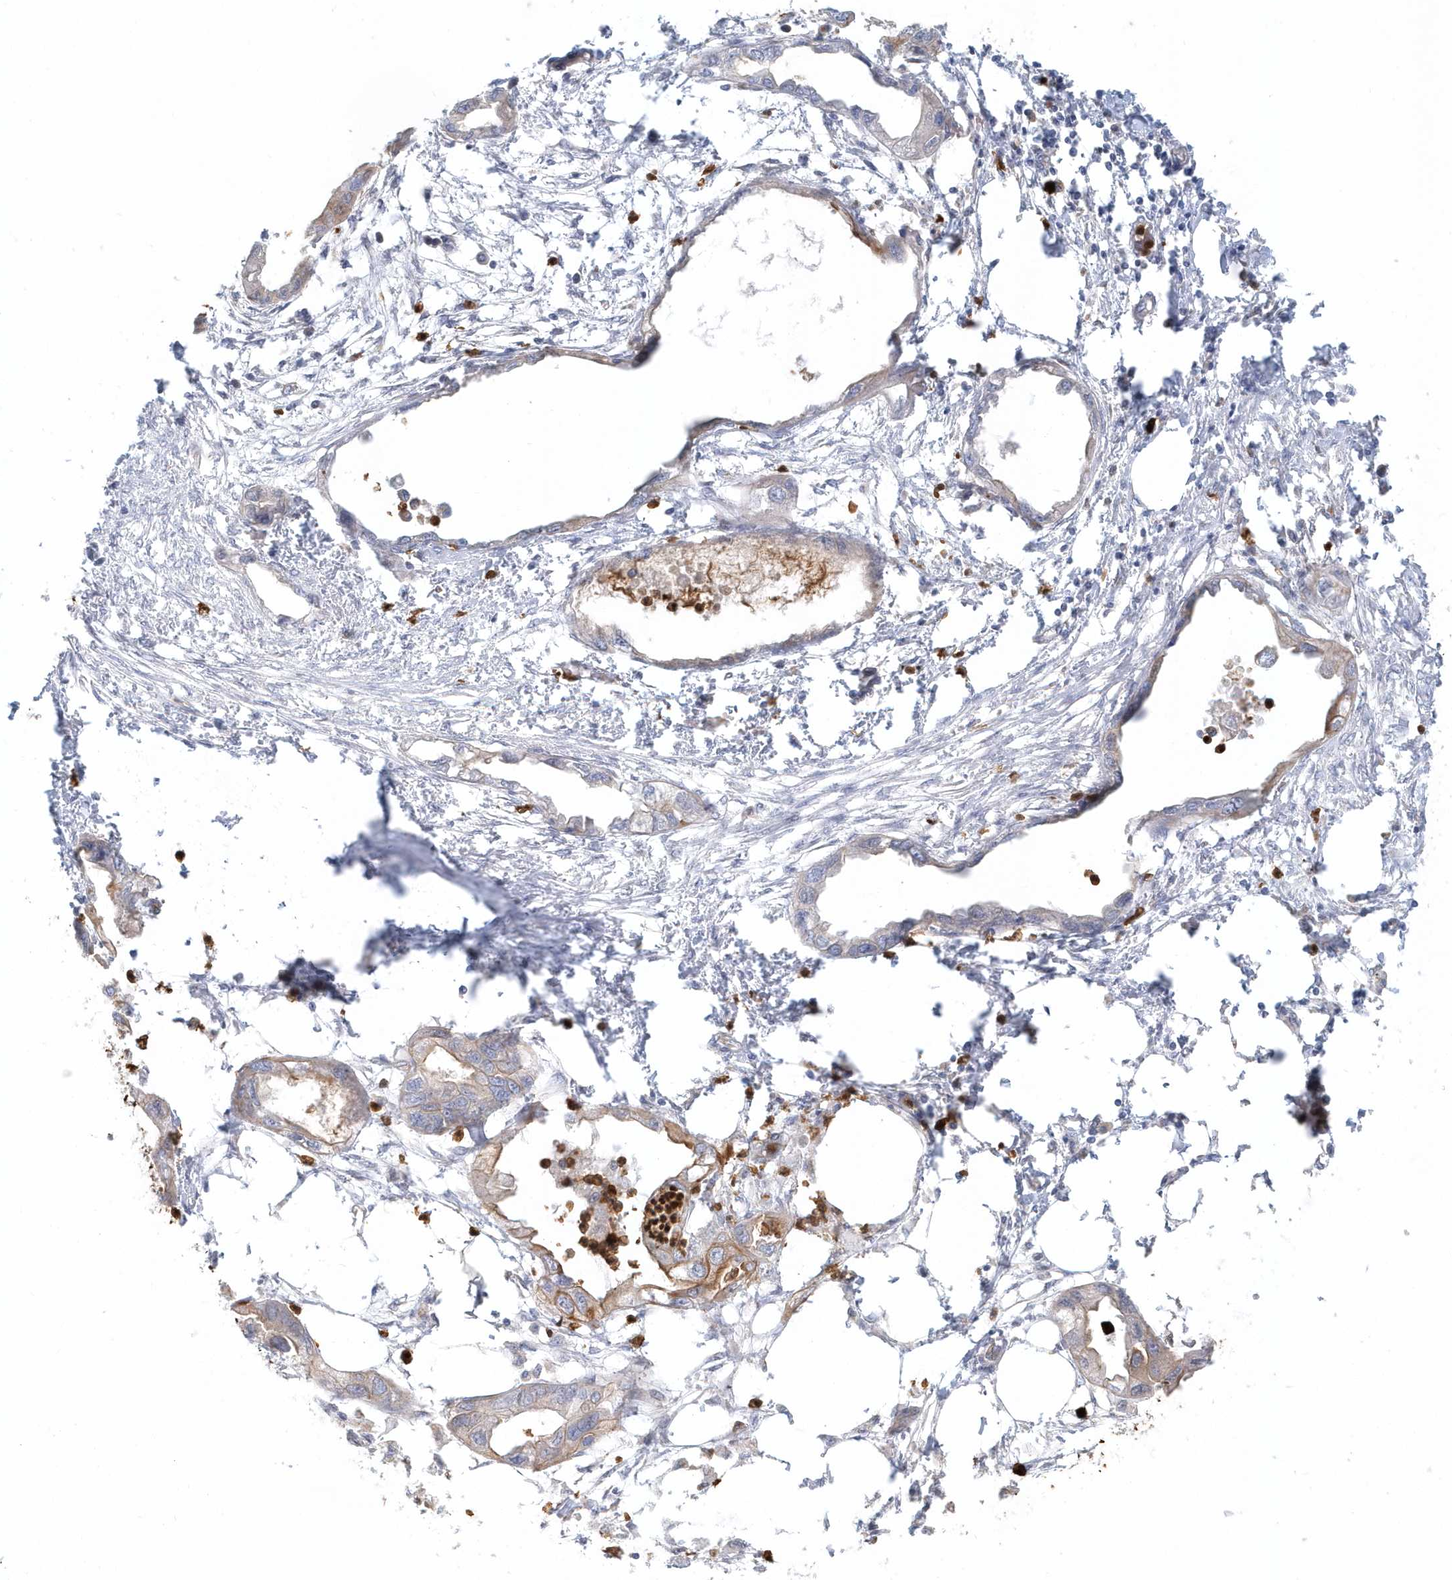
{"staining": {"intensity": "weak", "quantity": "<25%", "location": "cytoplasmic/membranous"}, "tissue": "endometrial cancer", "cell_type": "Tumor cells", "image_type": "cancer", "snomed": [{"axis": "morphology", "description": "Adenocarcinoma, NOS"}, {"axis": "morphology", "description": "Adenocarcinoma, metastatic, NOS"}, {"axis": "topography", "description": "Adipose tissue"}, {"axis": "topography", "description": "Endometrium"}], "caption": "There is no significant positivity in tumor cells of endometrial cancer. (DAB (3,3'-diaminobenzidine) IHC, high magnification).", "gene": "DNAH1", "patient": {"sex": "female", "age": 67}}